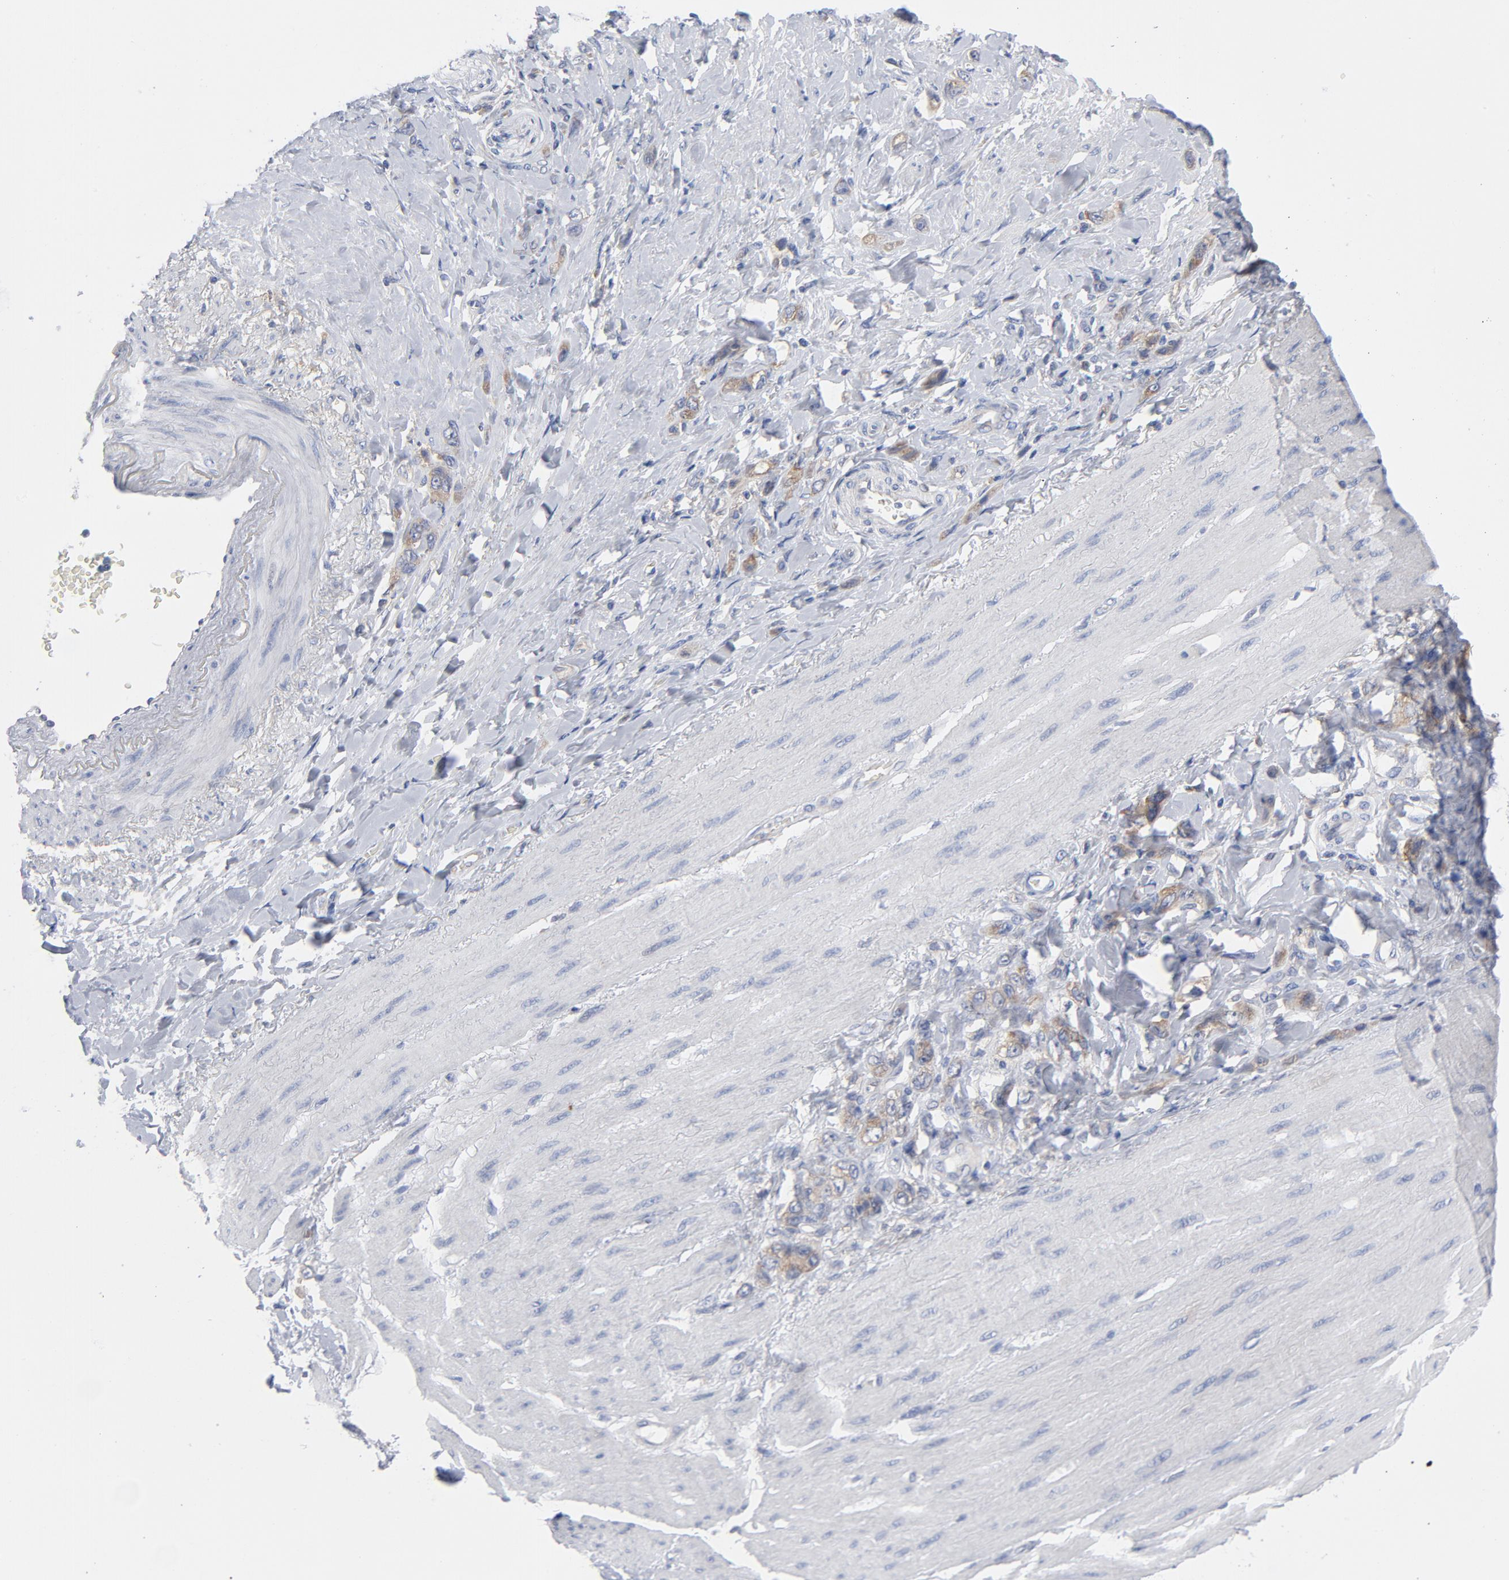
{"staining": {"intensity": "moderate", "quantity": ">75%", "location": "cytoplasmic/membranous"}, "tissue": "stomach cancer", "cell_type": "Tumor cells", "image_type": "cancer", "snomed": [{"axis": "morphology", "description": "Normal tissue, NOS"}, {"axis": "morphology", "description": "Adenocarcinoma, NOS"}, {"axis": "topography", "description": "Stomach"}], "caption": "The immunohistochemical stain labels moderate cytoplasmic/membranous positivity in tumor cells of stomach adenocarcinoma tissue. (IHC, brightfield microscopy, high magnification).", "gene": "CD86", "patient": {"sex": "male", "age": 82}}